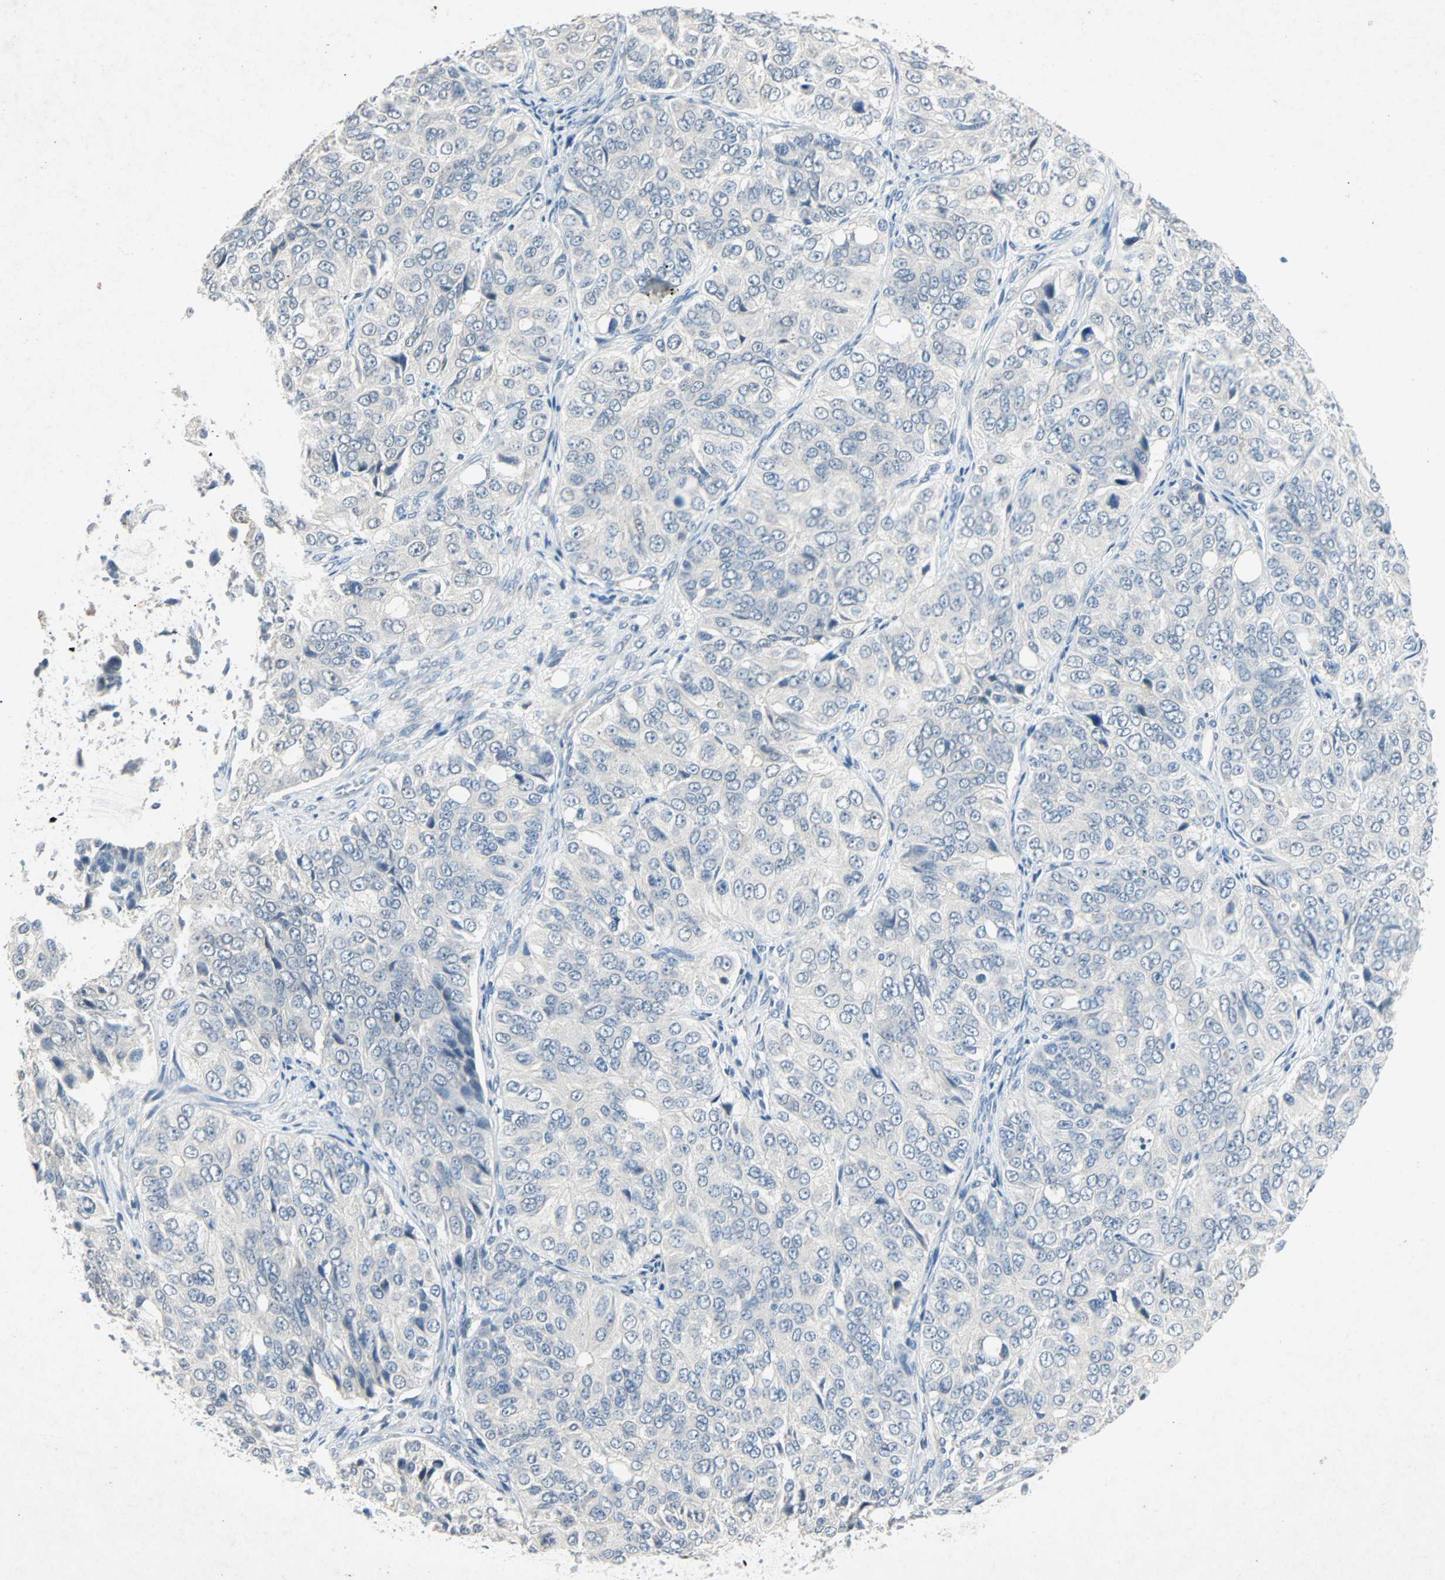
{"staining": {"intensity": "negative", "quantity": "none", "location": "none"}, "tissue": "ovarian cancer", "cell_type": "Tumor cells", "image_type": "cancer", "snomed": [{"axis": "morphology", "description": "Carcinoma, endometroid"}, {"axis": "topography", "description": "Ovary"}], "caption": "IHC image of human ovarian cancer stained for a protein (brown), which reveals no expression in tumor cells. (Immunohistochemistry (ihc), brightfield microscopy, high magnification).", "gene": "PCDHB2", "patient": {"sex": "female", "age": 51}}